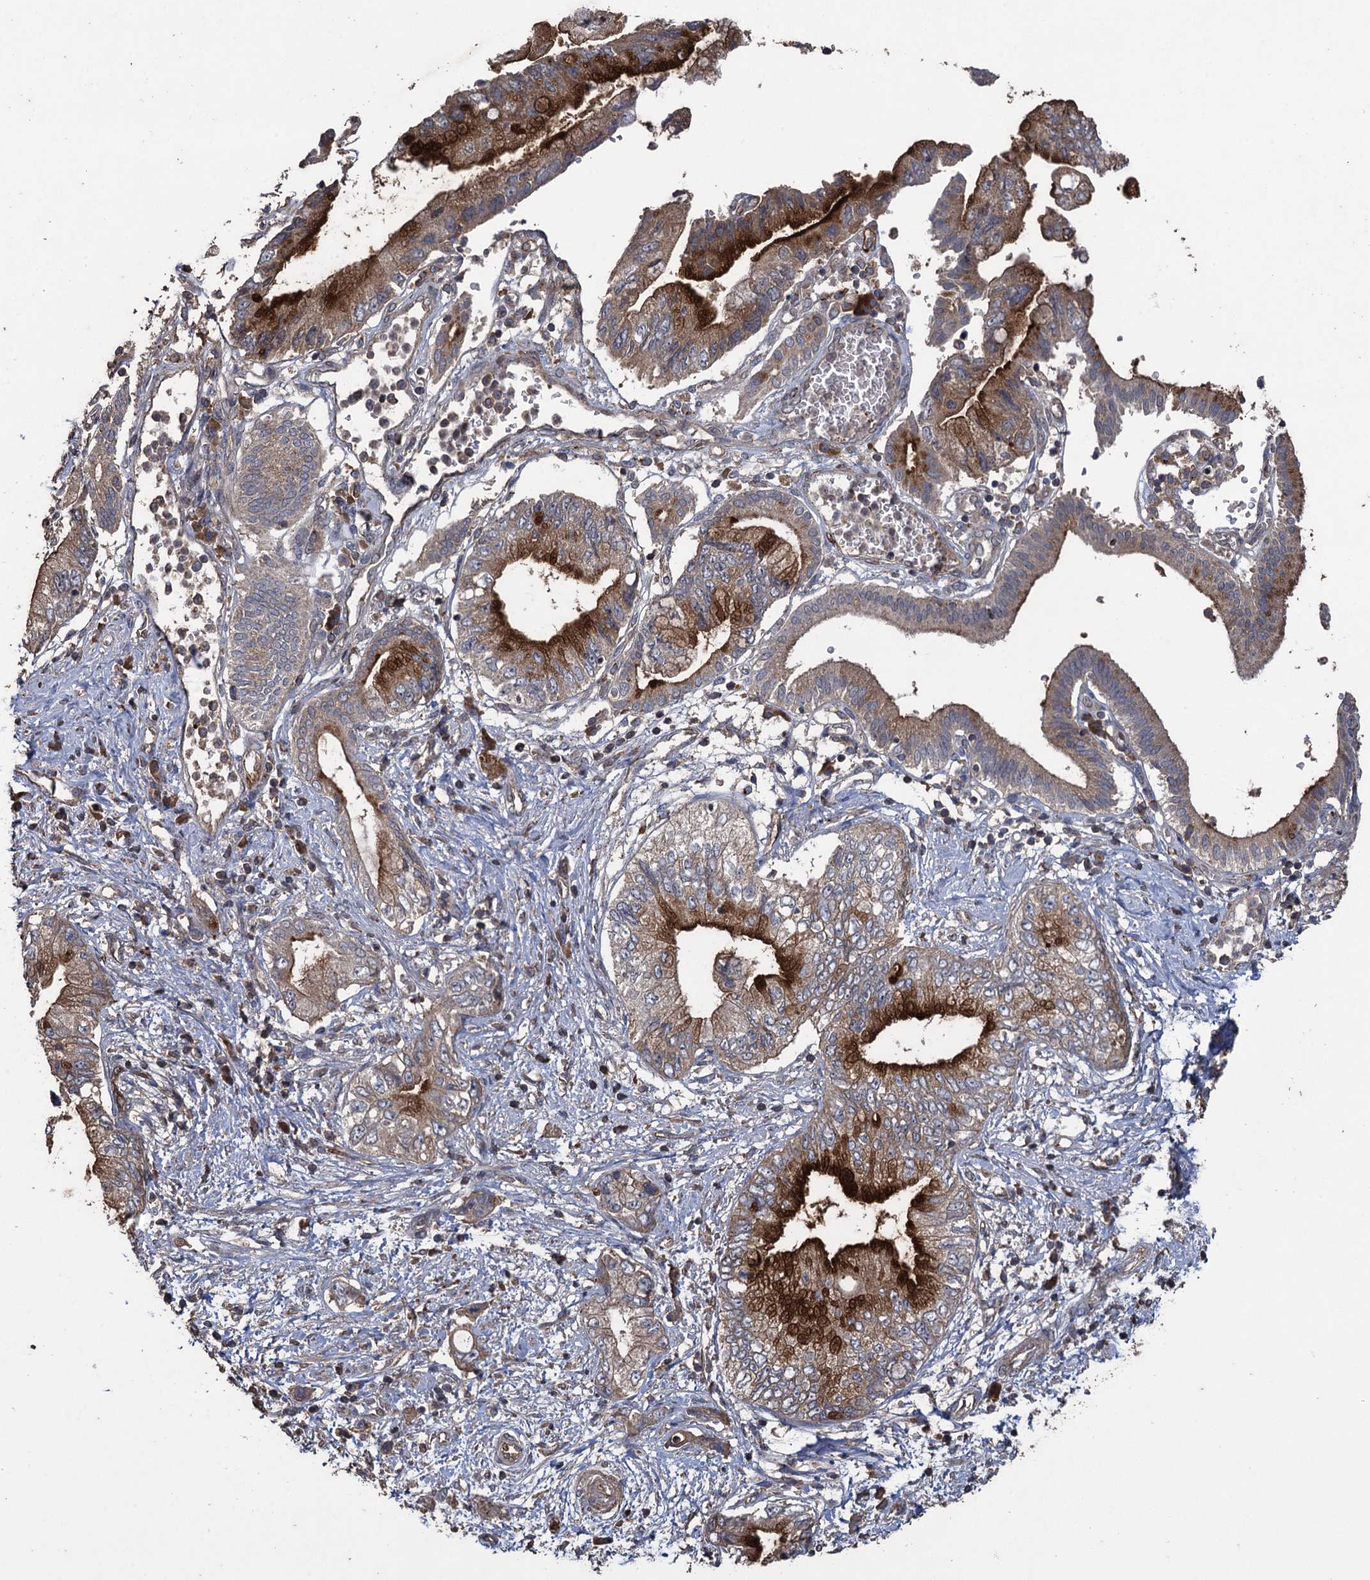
{"staining": {"intensity": "strong", "quantity": "25%-75%", "location": "cytoplasmic/membranous"}, "tissue": "pancreatic cancer", "cell_type": "Tumor cells", "image_type": "cancer", "snomed": [{"axis": "morphology", "description": "Adenocarcinoma, NOS"}, {"axis": "topography", "description": "Pancreas"}], "caption": "Pancreatic adenocarcinoma stained with a brown dye demonstrates strong cytoplasmic/membranous positive staining in about 25%-75% of tumor cells.", "gene": "TXNDC11", "patient": {"sex": "female", "age": 73}}